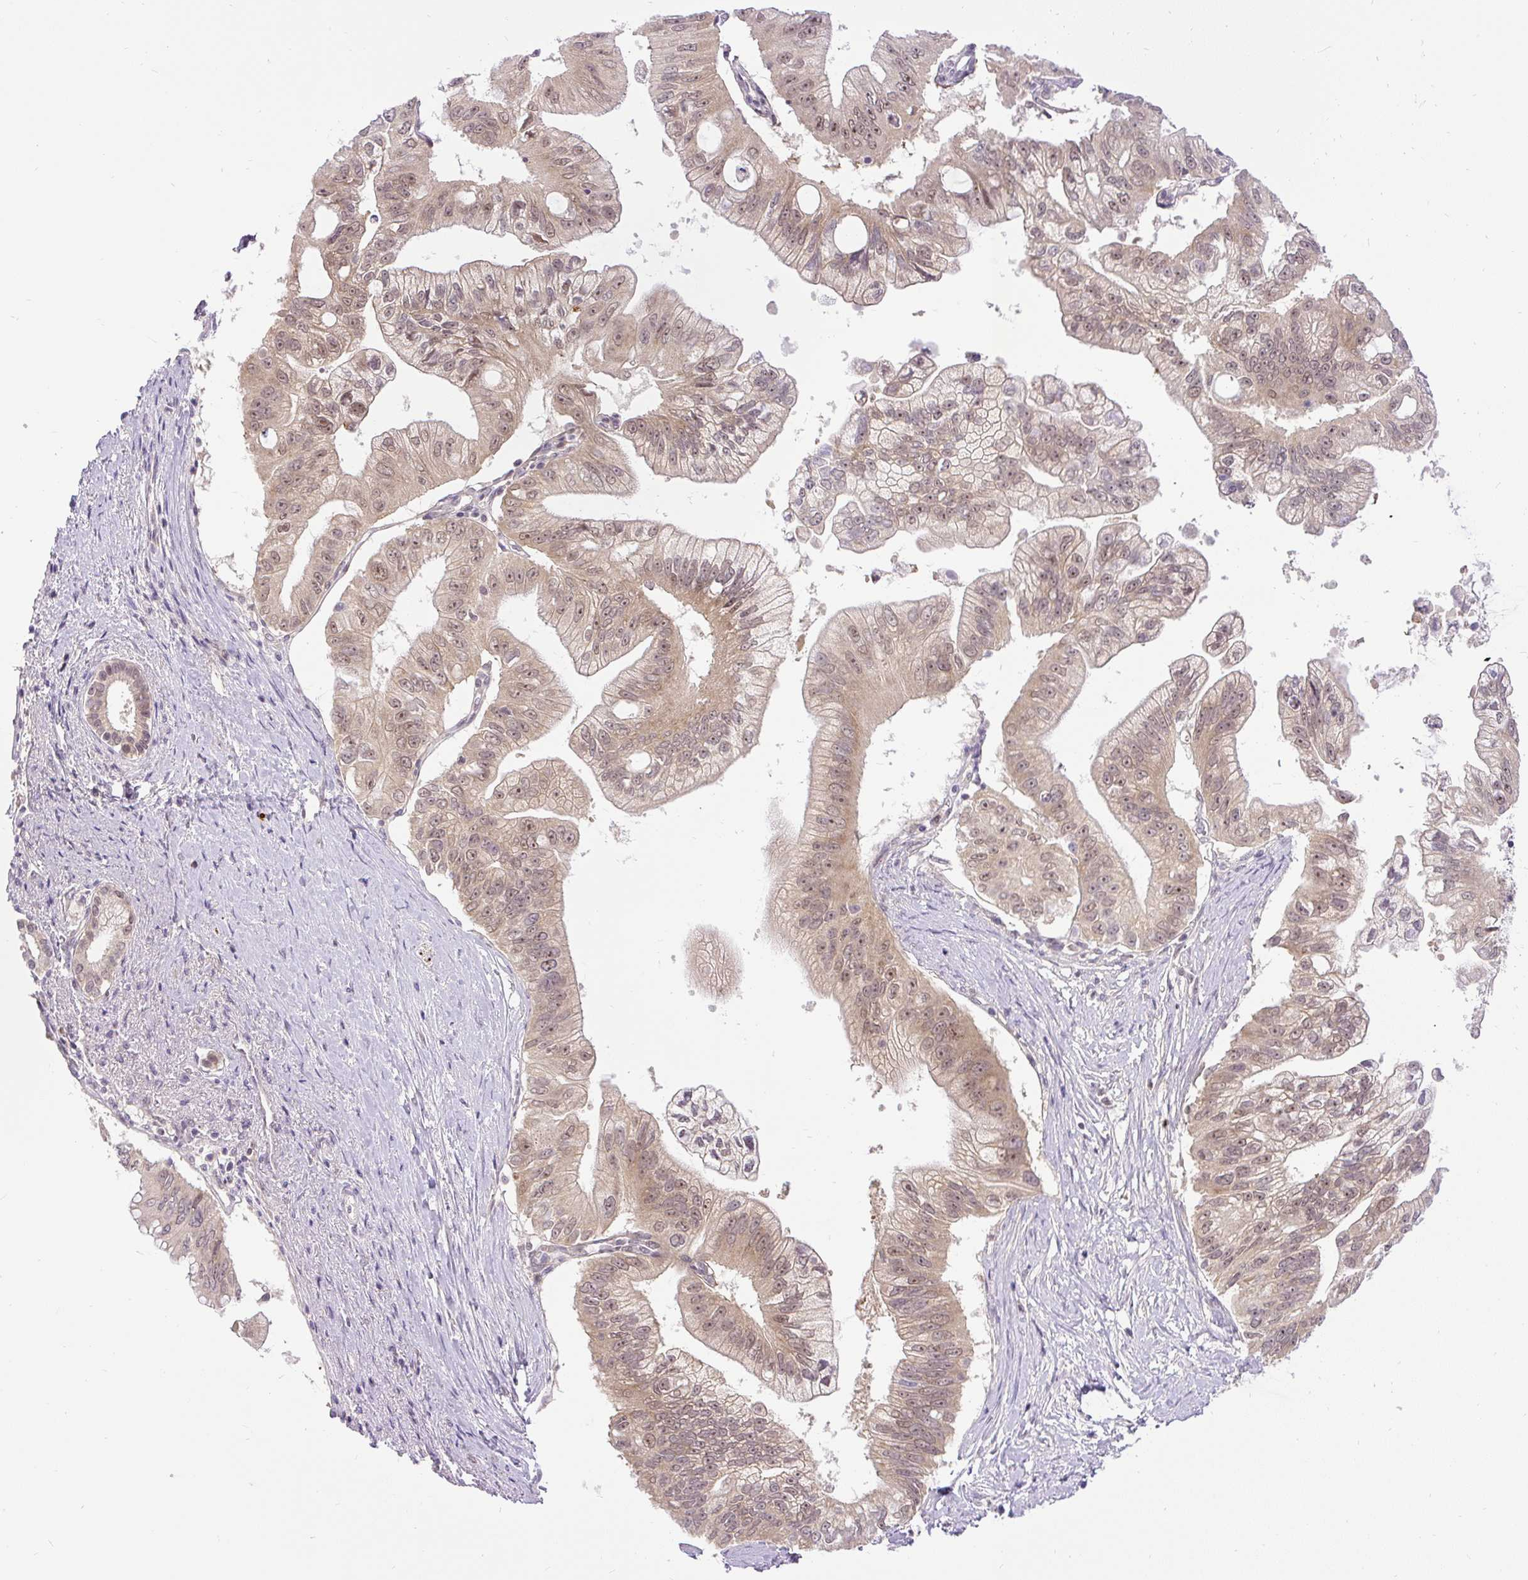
{"staining": {"intensity": "weak", "quantity": ">75%", "location": "cytoplasmic/membranous,nuclear"}, "tissue": "pancreatic cancer", "cell_type": "Tumor cells", "image_type": "cancer", "snomed": [{"axis": "morphology", "description": "Adenocarcinoma, NOS"}, {"axis": "topography", "description": "Pancreas"}], "caption": "Immunohistochemistry (IHC) micrograph of neoplastic tissue: human pancreatic cancer stained using IHC demonstrates low levels of weak protein expression localized specifically in the cytoplasmic/membranous and nuclear of tumor cells, appearing as a cytoplasmic/membranous and nuclear brown color.", "gene": "FAM117B", "patient": {"sex": "male", "age": 70}}